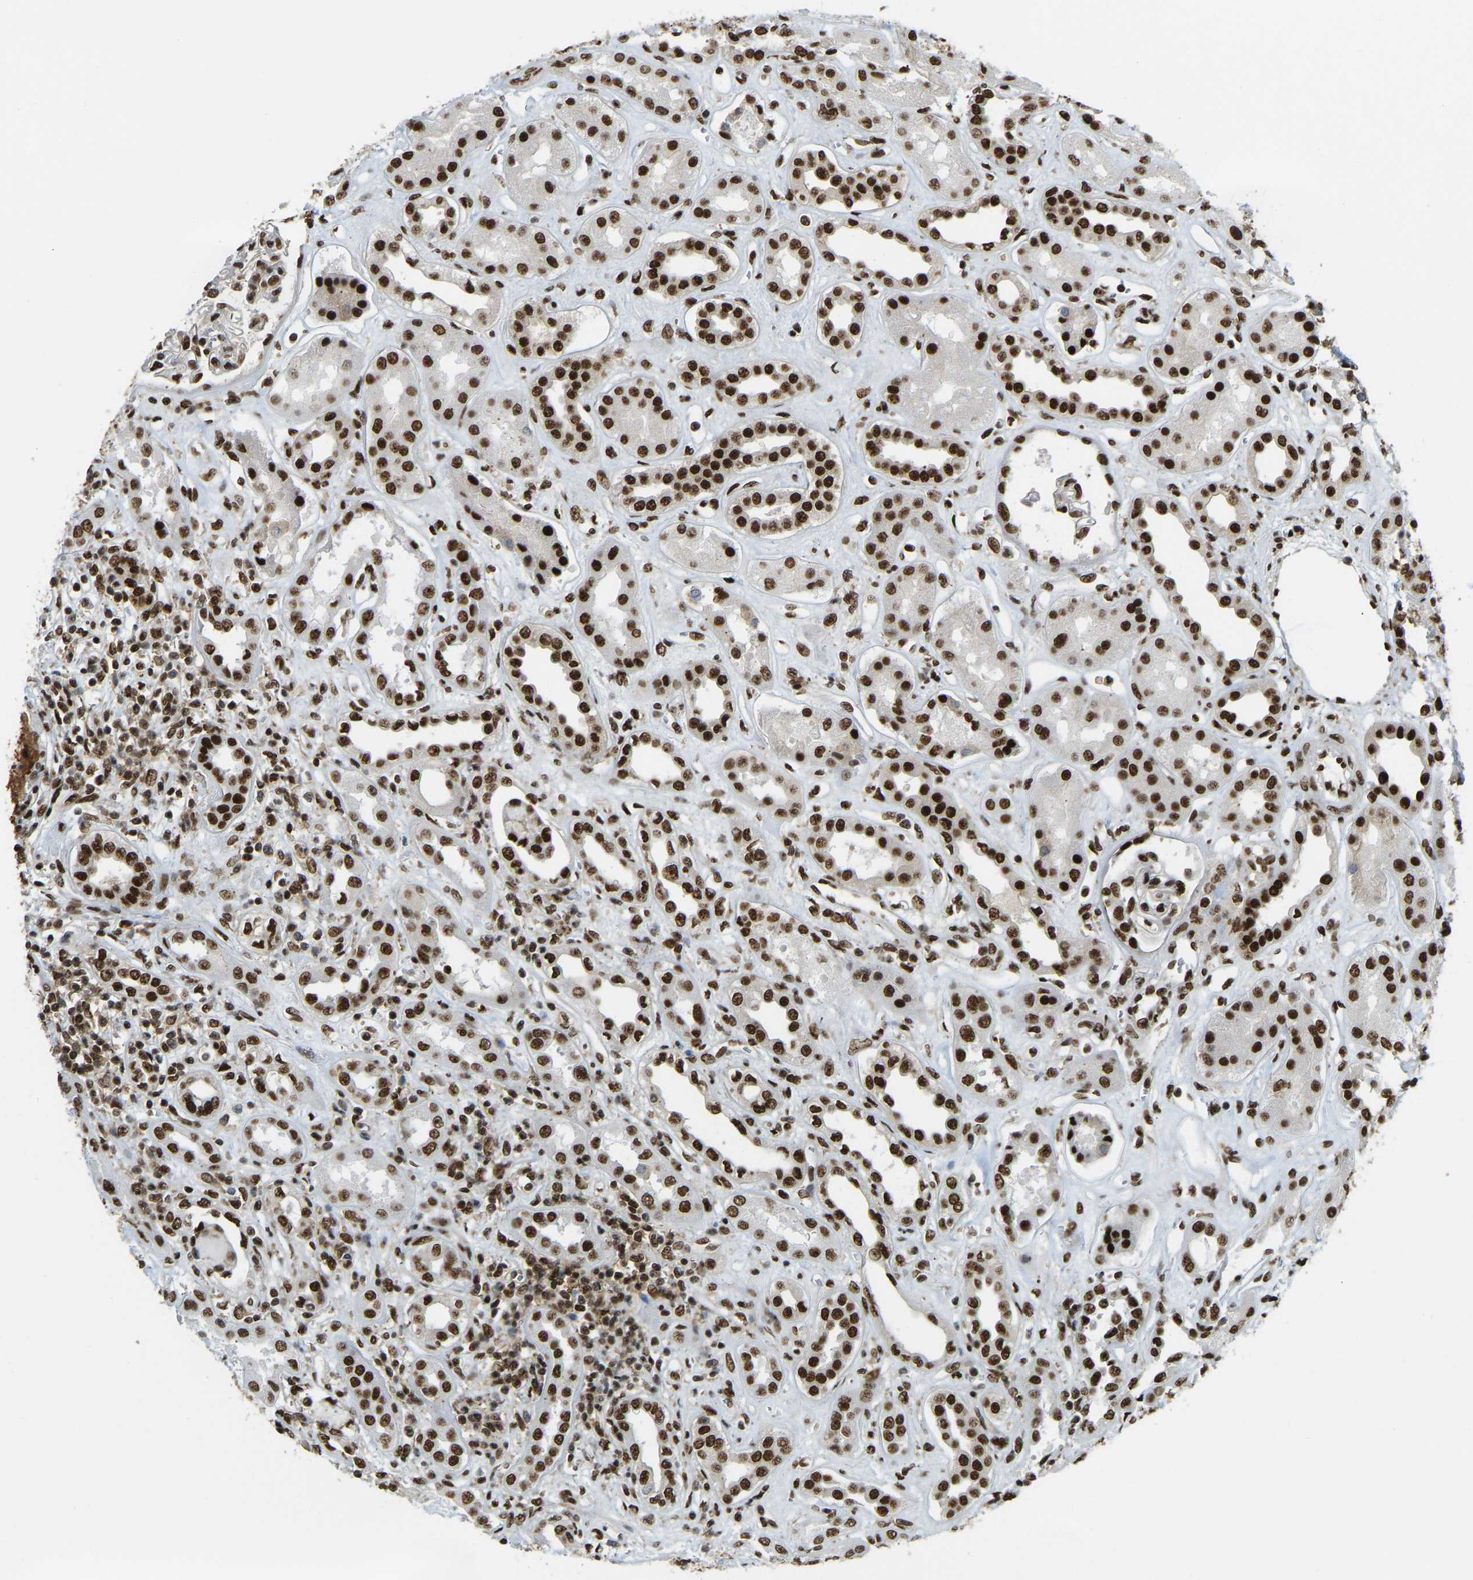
{"staining": {"intensity": "strong", "quantity": ">75%", "location": "nuclear"}, "tissue": "kidney", "cell_type": "Cells in glomeruli", "image_type": "normal", "snomed": [{"axis": "morphology", "description": "Normal tissue, NOS"}, {"axis": "topography", "description": "Kidney"}], "caption": "Immunohistochemistry of normal kidney demonstrates high levels of strong nuclear positivity in about >75% of cells in glomeruli.", "gene": "NUMA1", "patient": {"sex": "male", "age": 59}}